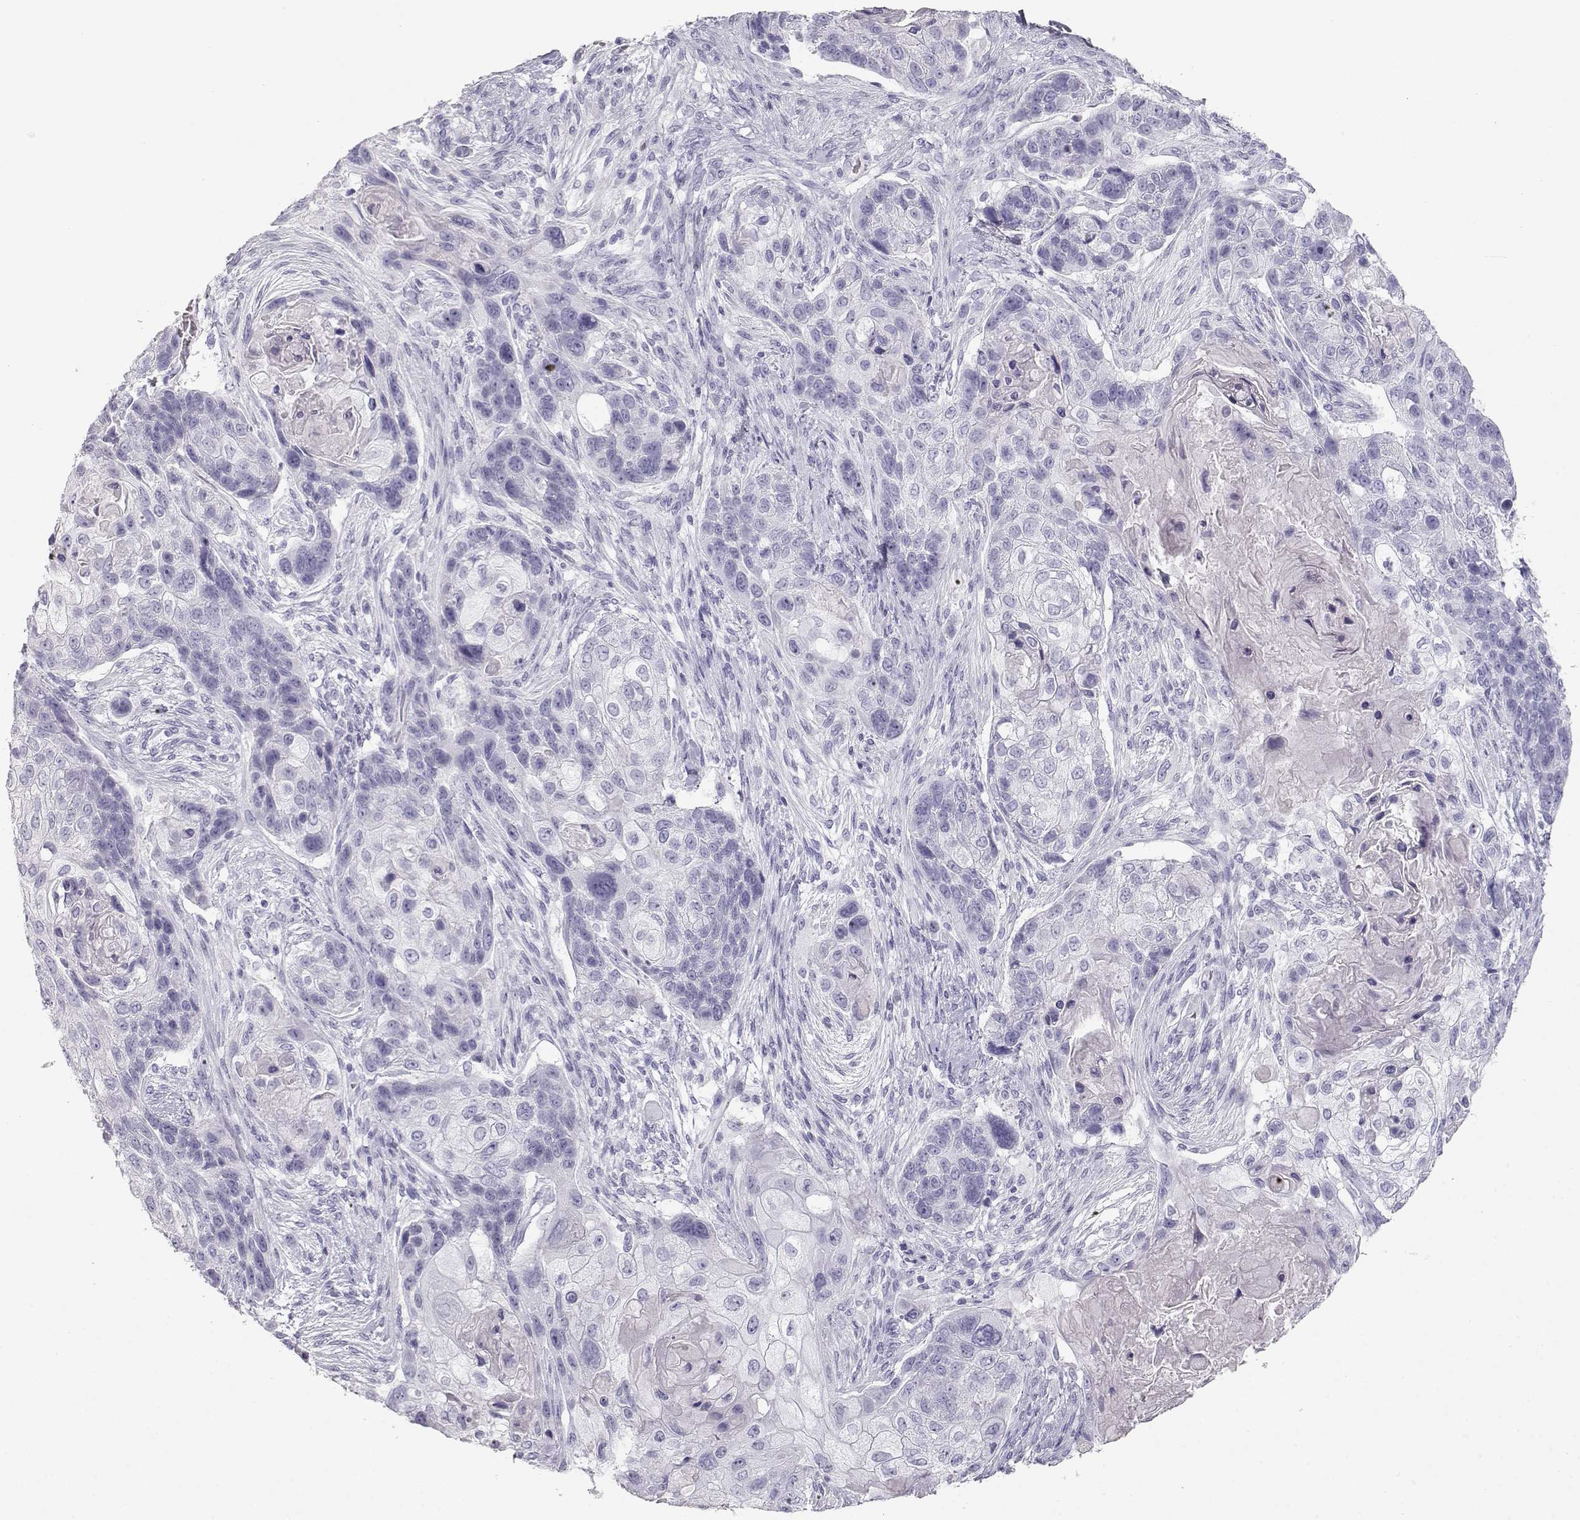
{"staining": {"intensity": "negative", "quantity": "none", "location": "none"}, "tissue": "lung cancer", "cell_type": "Tumor cells", "image_type": "cancer", "snomed": [{"axis": "morphology", "description": "Squamous cell carcinoma, NOS"}, {"axis": "topography", "description": "Lung"}], "caption": "DAB (3,3'-diaminobenzidine) immunohistochemical staining of human lung cancer (squamous cell carcinoma) reveals no significant positivity in tumor cells.", "gene": "TKTL1", "patient": {"sex": "male", "age": 69}}